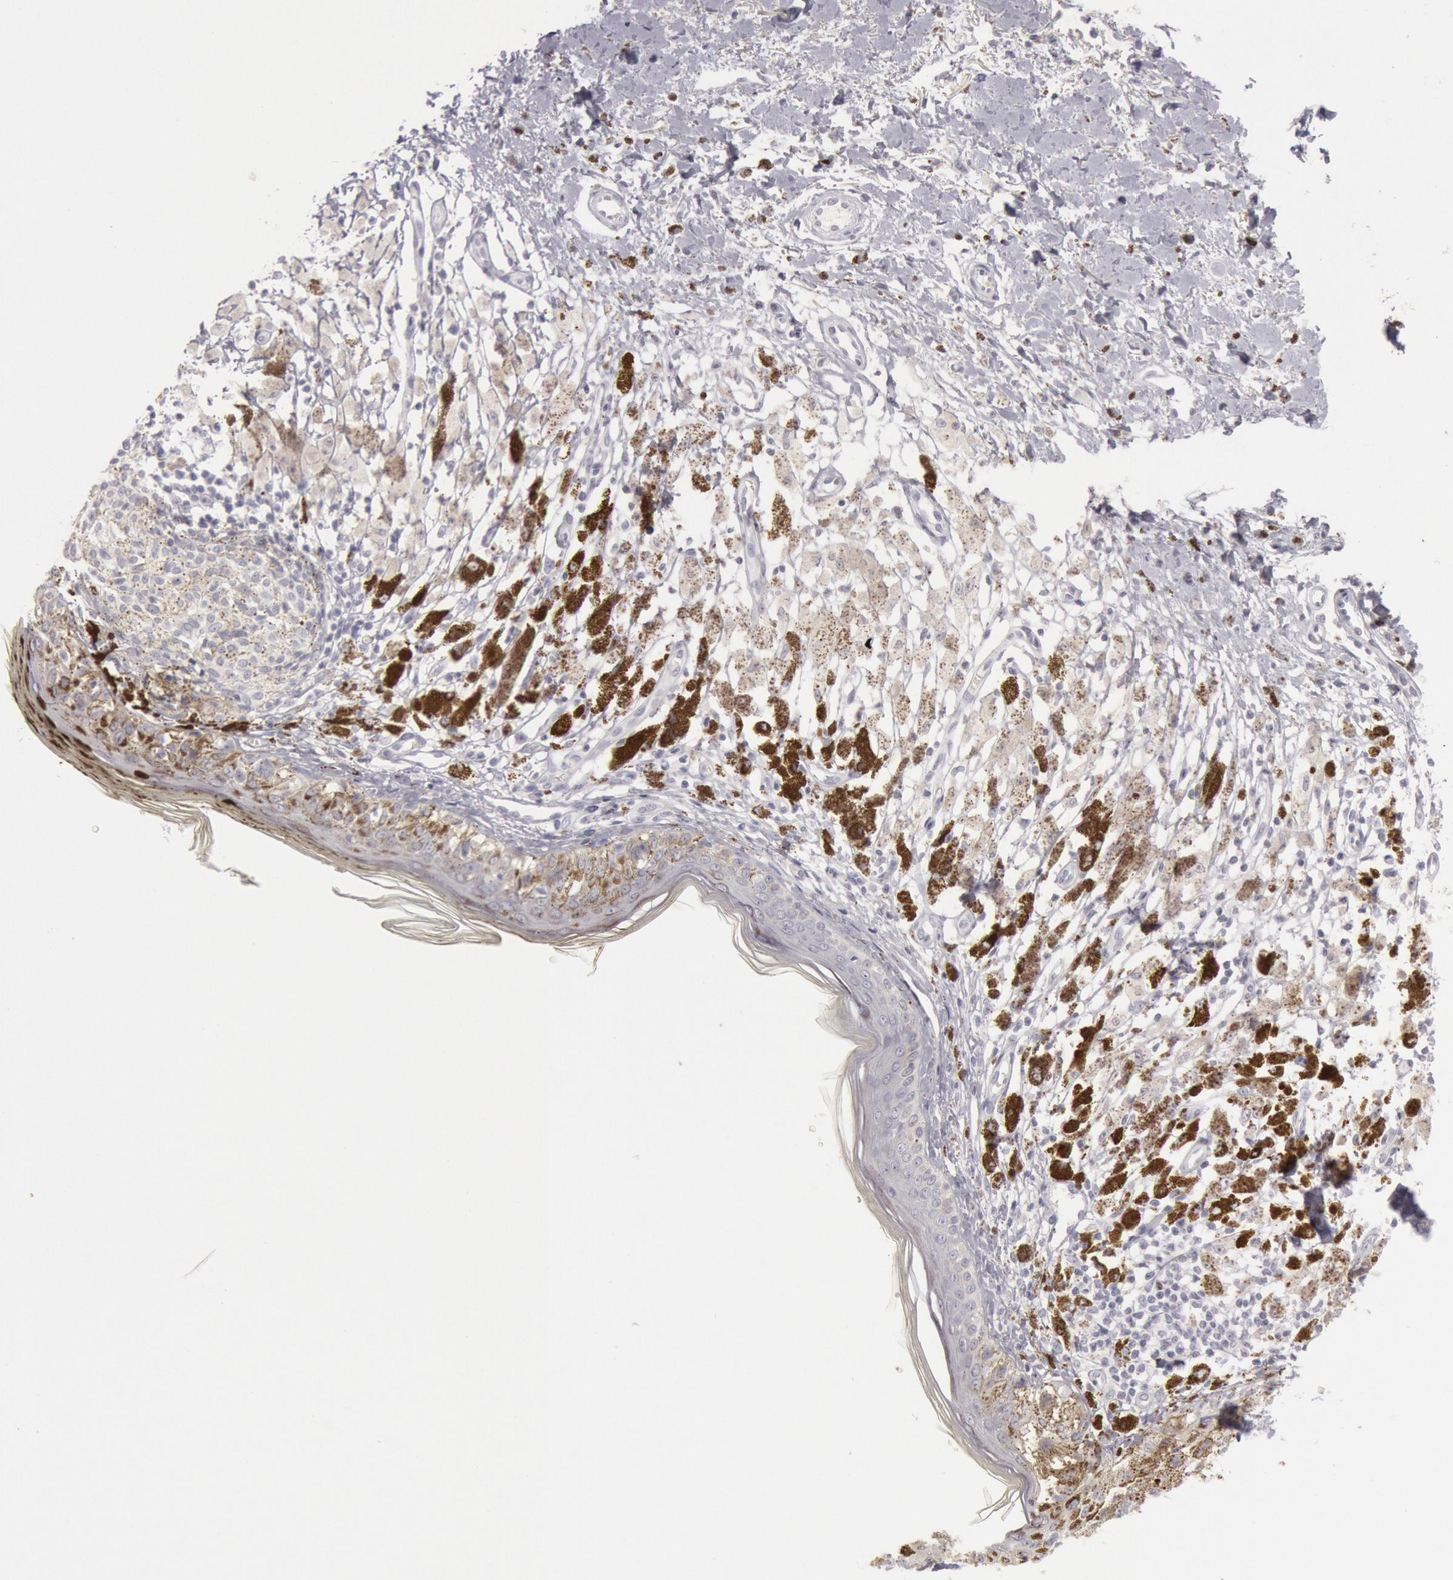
{"staining": {"intensity": "negative", "quantity": "none", "location": "none"}, "tissue": "melanoma", "cell_type": "Tumor cells", "image_type": "cancer", "snomed": [{"axis": "morphology", "description": "Malignant melanoma, NOS"}, {"axis": "topography", "description": "Skin"}], "caption": "Tumor cells are negative for brown protein staining in melanoma.", "gene": "KRT16", "patient": {"sex": "male", "age": 45}}